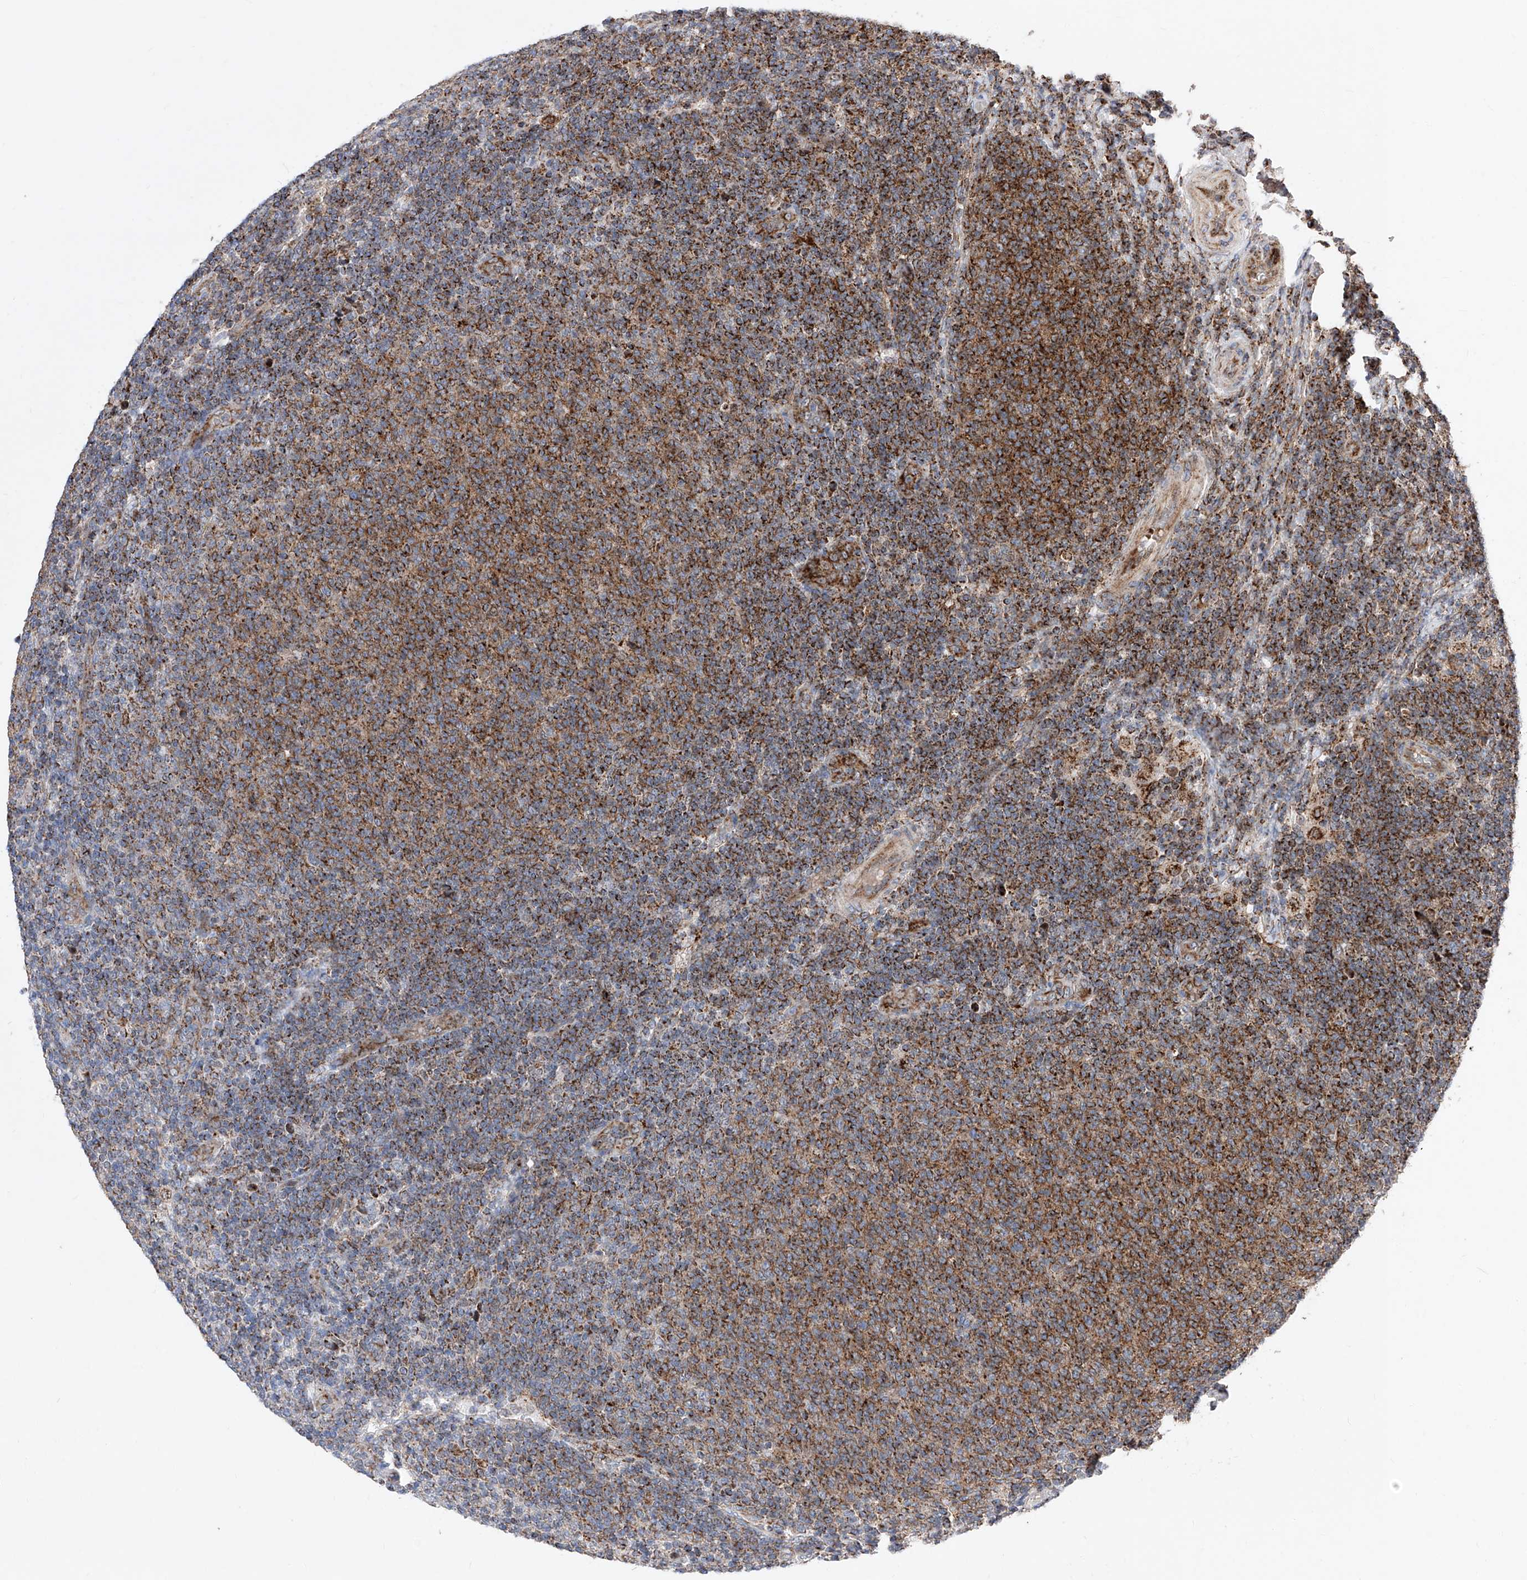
{"staining": {"intensity": "moderate", "quantity": ">75%", "location": "cytoplasmic/membranous"}, "tissue": "lymphoma", "cell_type": "Tumor cells", "image_type": "cancer", "snomed": [{"axis": "morphology", "description": "Malignant lymphoma, non-Hodgkin's type, Low grade"}, {"axis": "topography", "description": "Lymph node"}], "caption": "Brown immunohistochemical staining in human low-grade malignant lymphoma, non-Hodgkin's type reveals moderate cytoplasmic/membranous expression in approximately >75% of tumor cells.", "gene": "SEMA6A", "patient": {"sex": "male", "age": 66}}